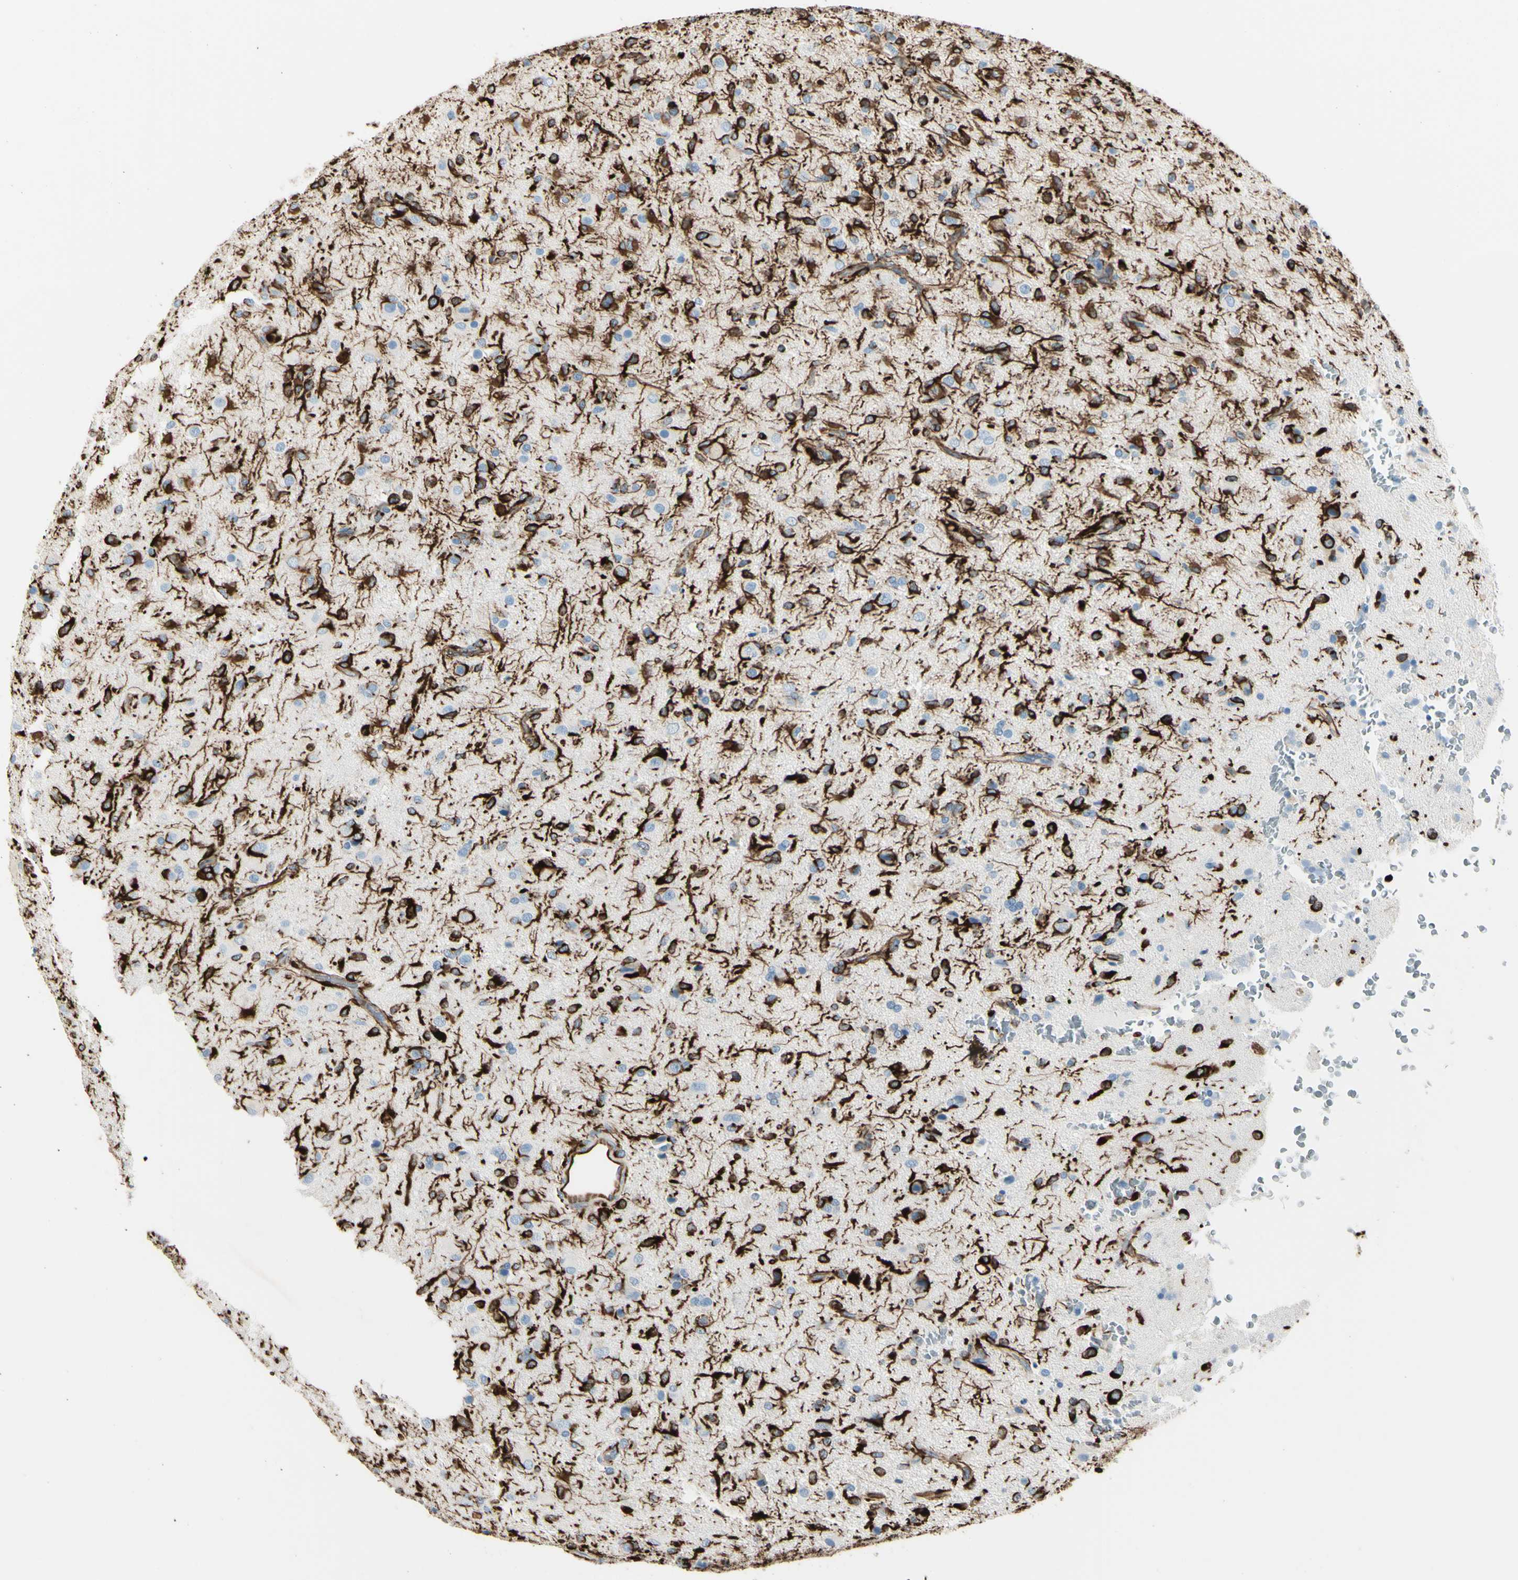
{"staining": {"intensity": "strong", "quantity": ">75%", "location": "cytoplasmic/membranous"}, "tissue": "glioma", "cell_type": "Tumor cells", "image_type": "cancer", "snomed": [{"axis": "morphology", "description": "Glioma, malignant, High grade"}, {"axis": "topography", "description": "Brain"}], "caption": "Approximately >75% of tumor cells in glioma reveal strong cytoplasmic/membranous protein staining as visualized by brown immunohistochemical staining.", "gene": "PTH2R", "patient": {"sex": "male", "age": 71}}